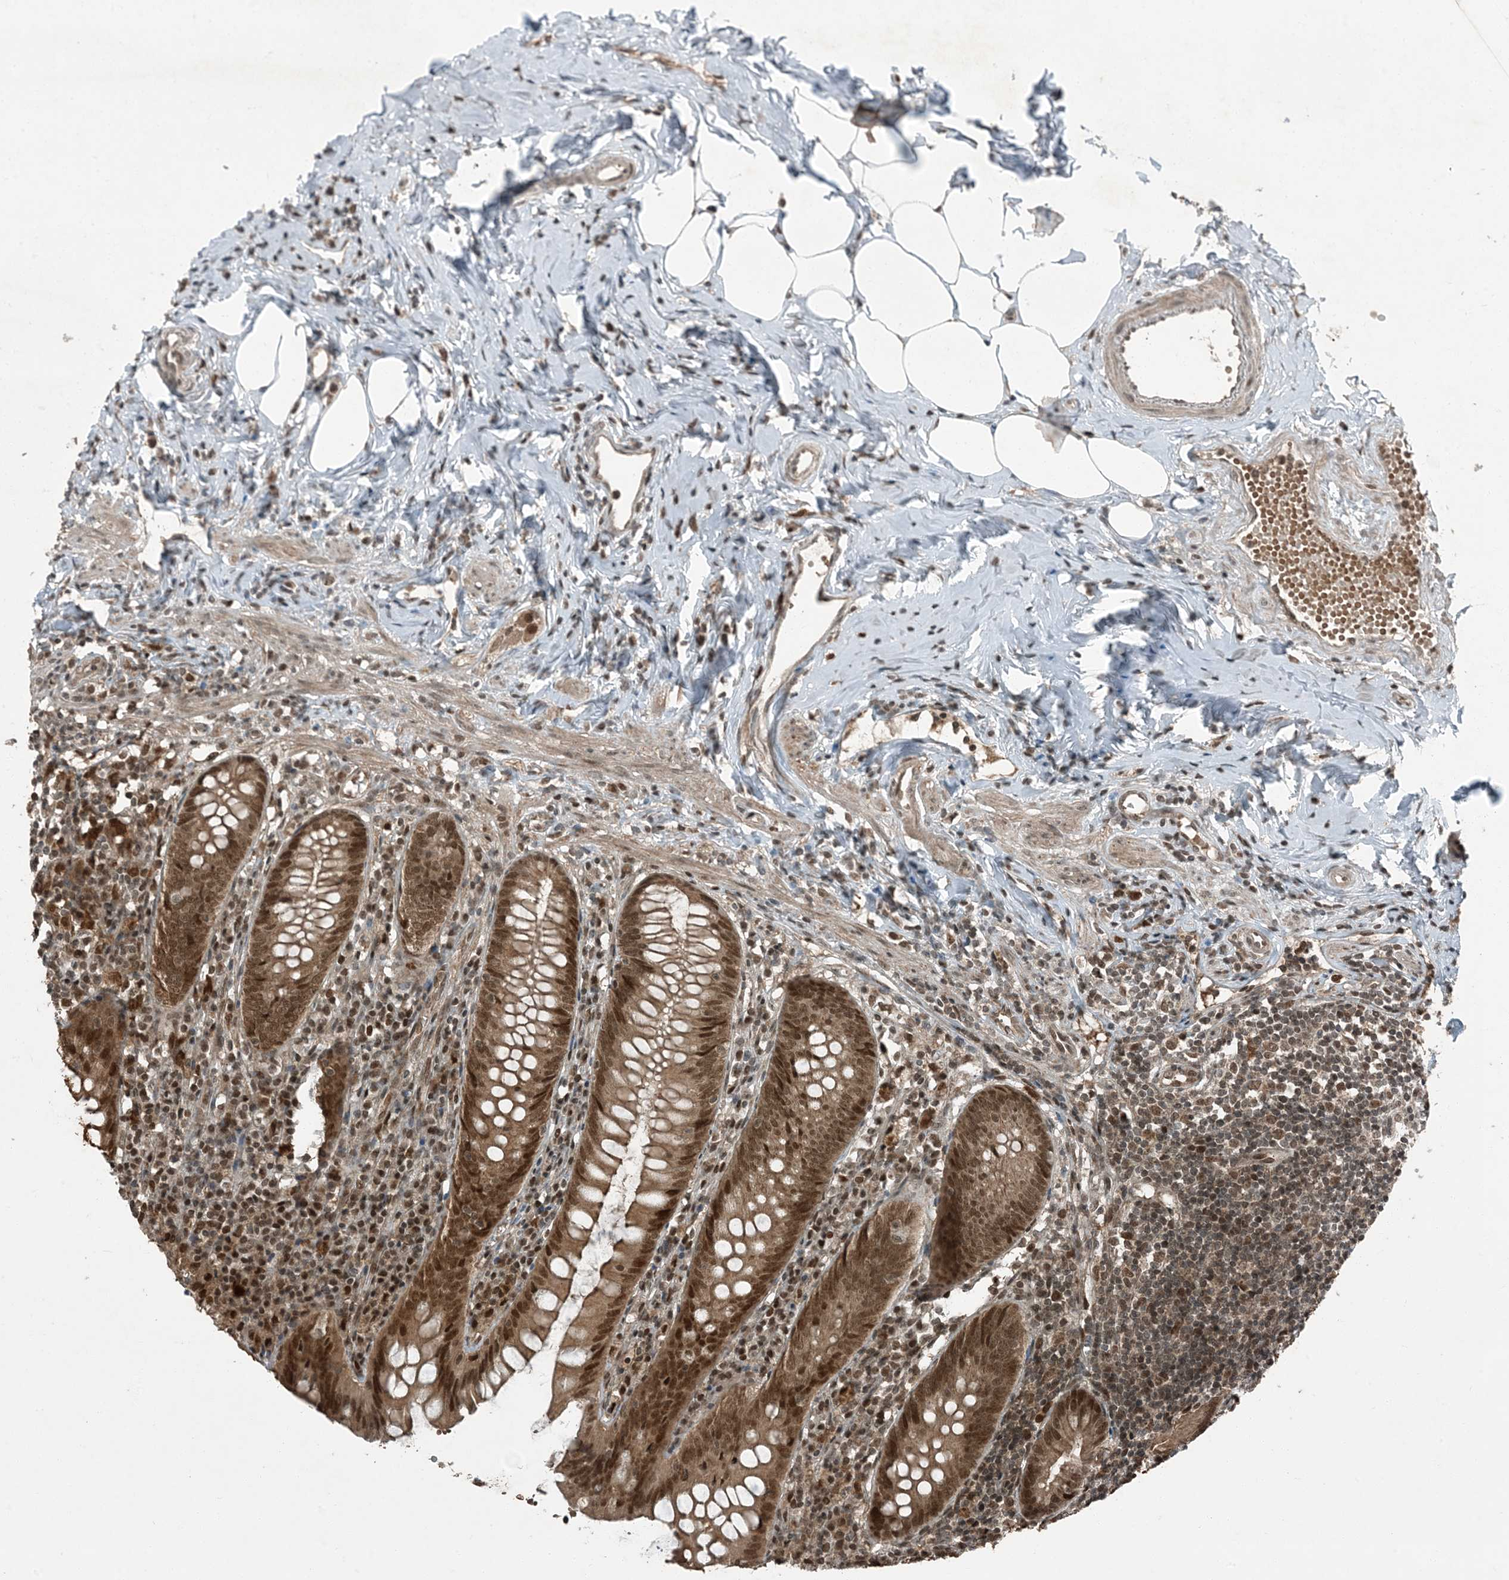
{"staining": {"intensity": "moderate", "quantity": ">75%", "location": "cytoplasmic/membranous,nuclear"}, "tissue": "appendix", "cell_type": "Glandular cells", "image_type": "normal", "snomed": [{"axis": "morphology", "description": "Normal tissue, NOS"}, {"axis": "topography", "description": "Appendix"}], "caption": "The histopathology image shows a brown stain indicating the presence of a protein in the cytoplasmic/membranous,nuclear of glandular cells in appendix.", "gene": "TRAPPC12", "patient": {"sex": "female", "age": 54}}